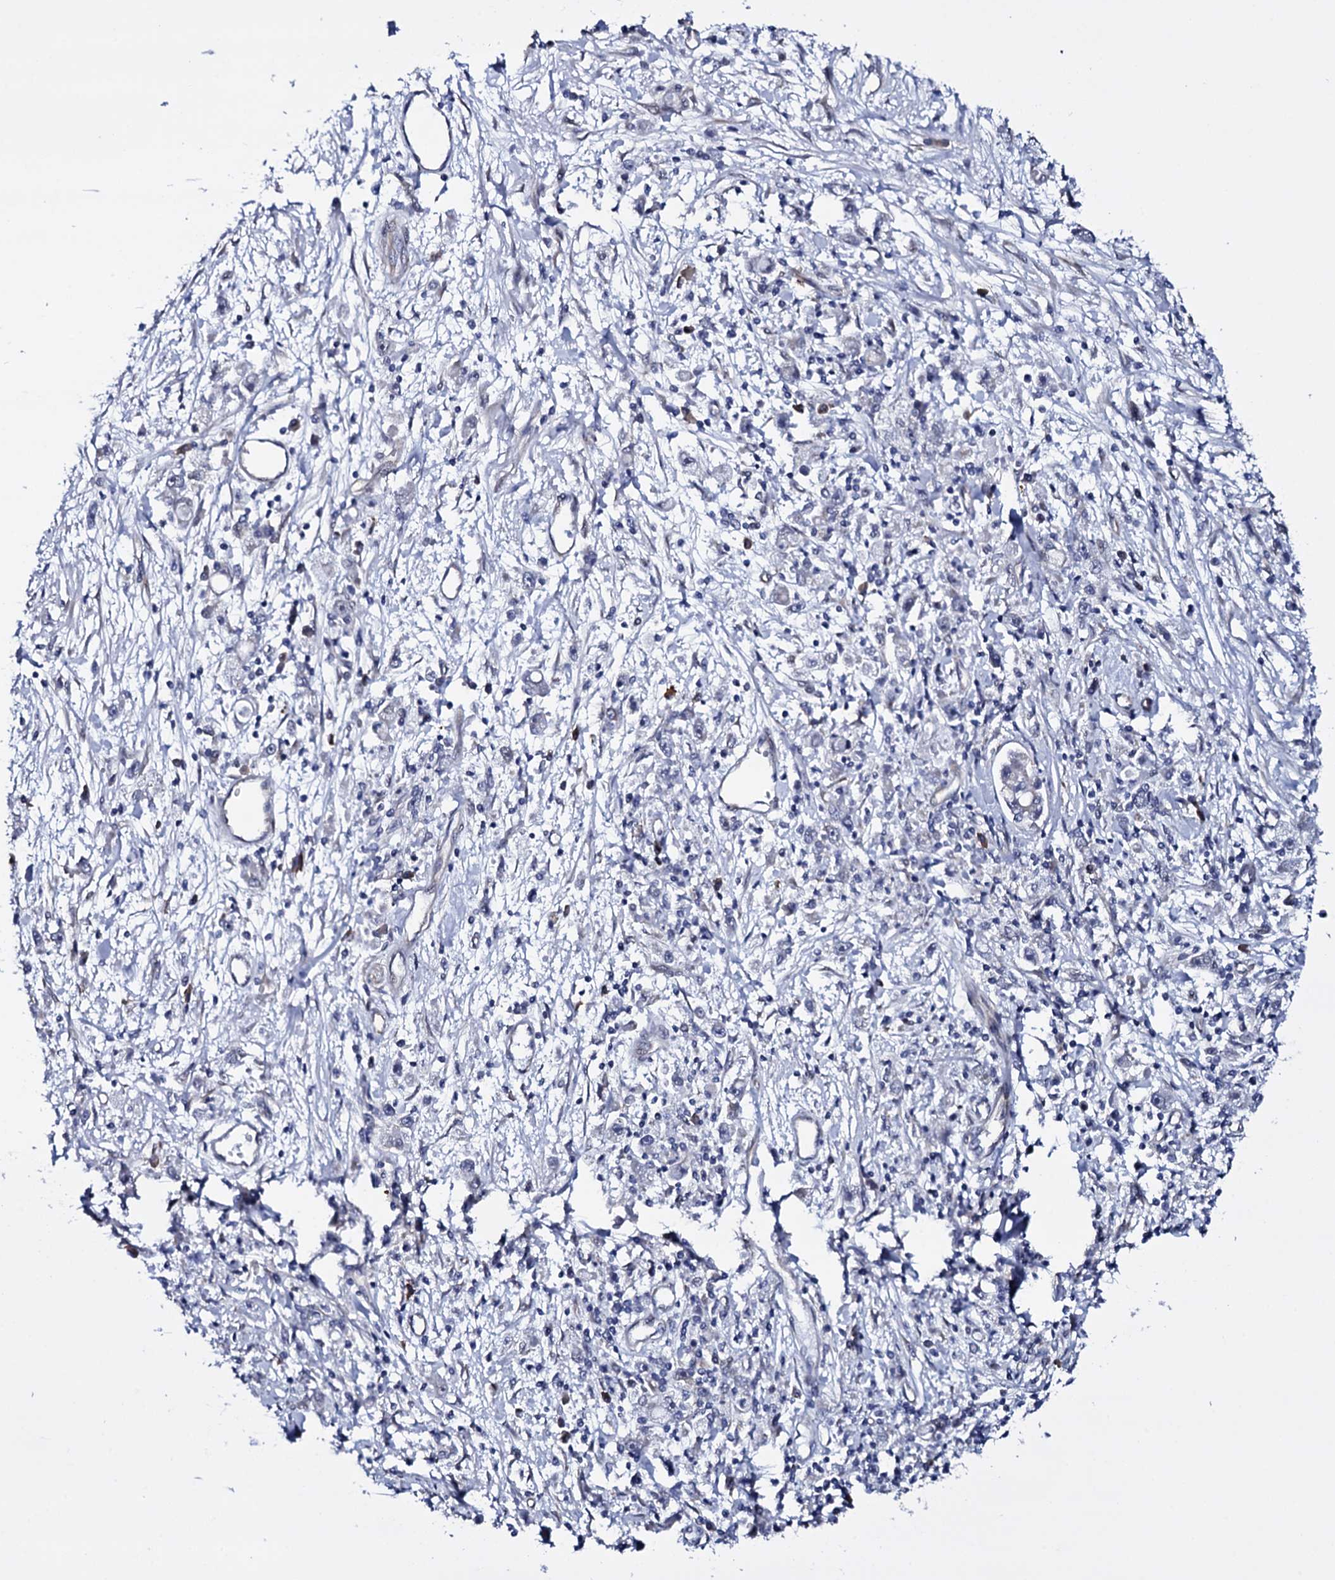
{"staining": {"intensity": "negative", "quantity": "none", "location": "none"}, "tissue": "stomach cancer", "cell_type": "Tumor cells", "image_type": "cancer", "snomed": [{"axis": "morphology", "description": "Adenocarcinoma, NOS"}, {"axis": "topography", "description": "Stomach"}], "caption": "There is no significant positivity in tumor cells of stomach adenocarcinoma.", "gene": "GAREM1", "patient": {"sex": "female", "age": 59}}